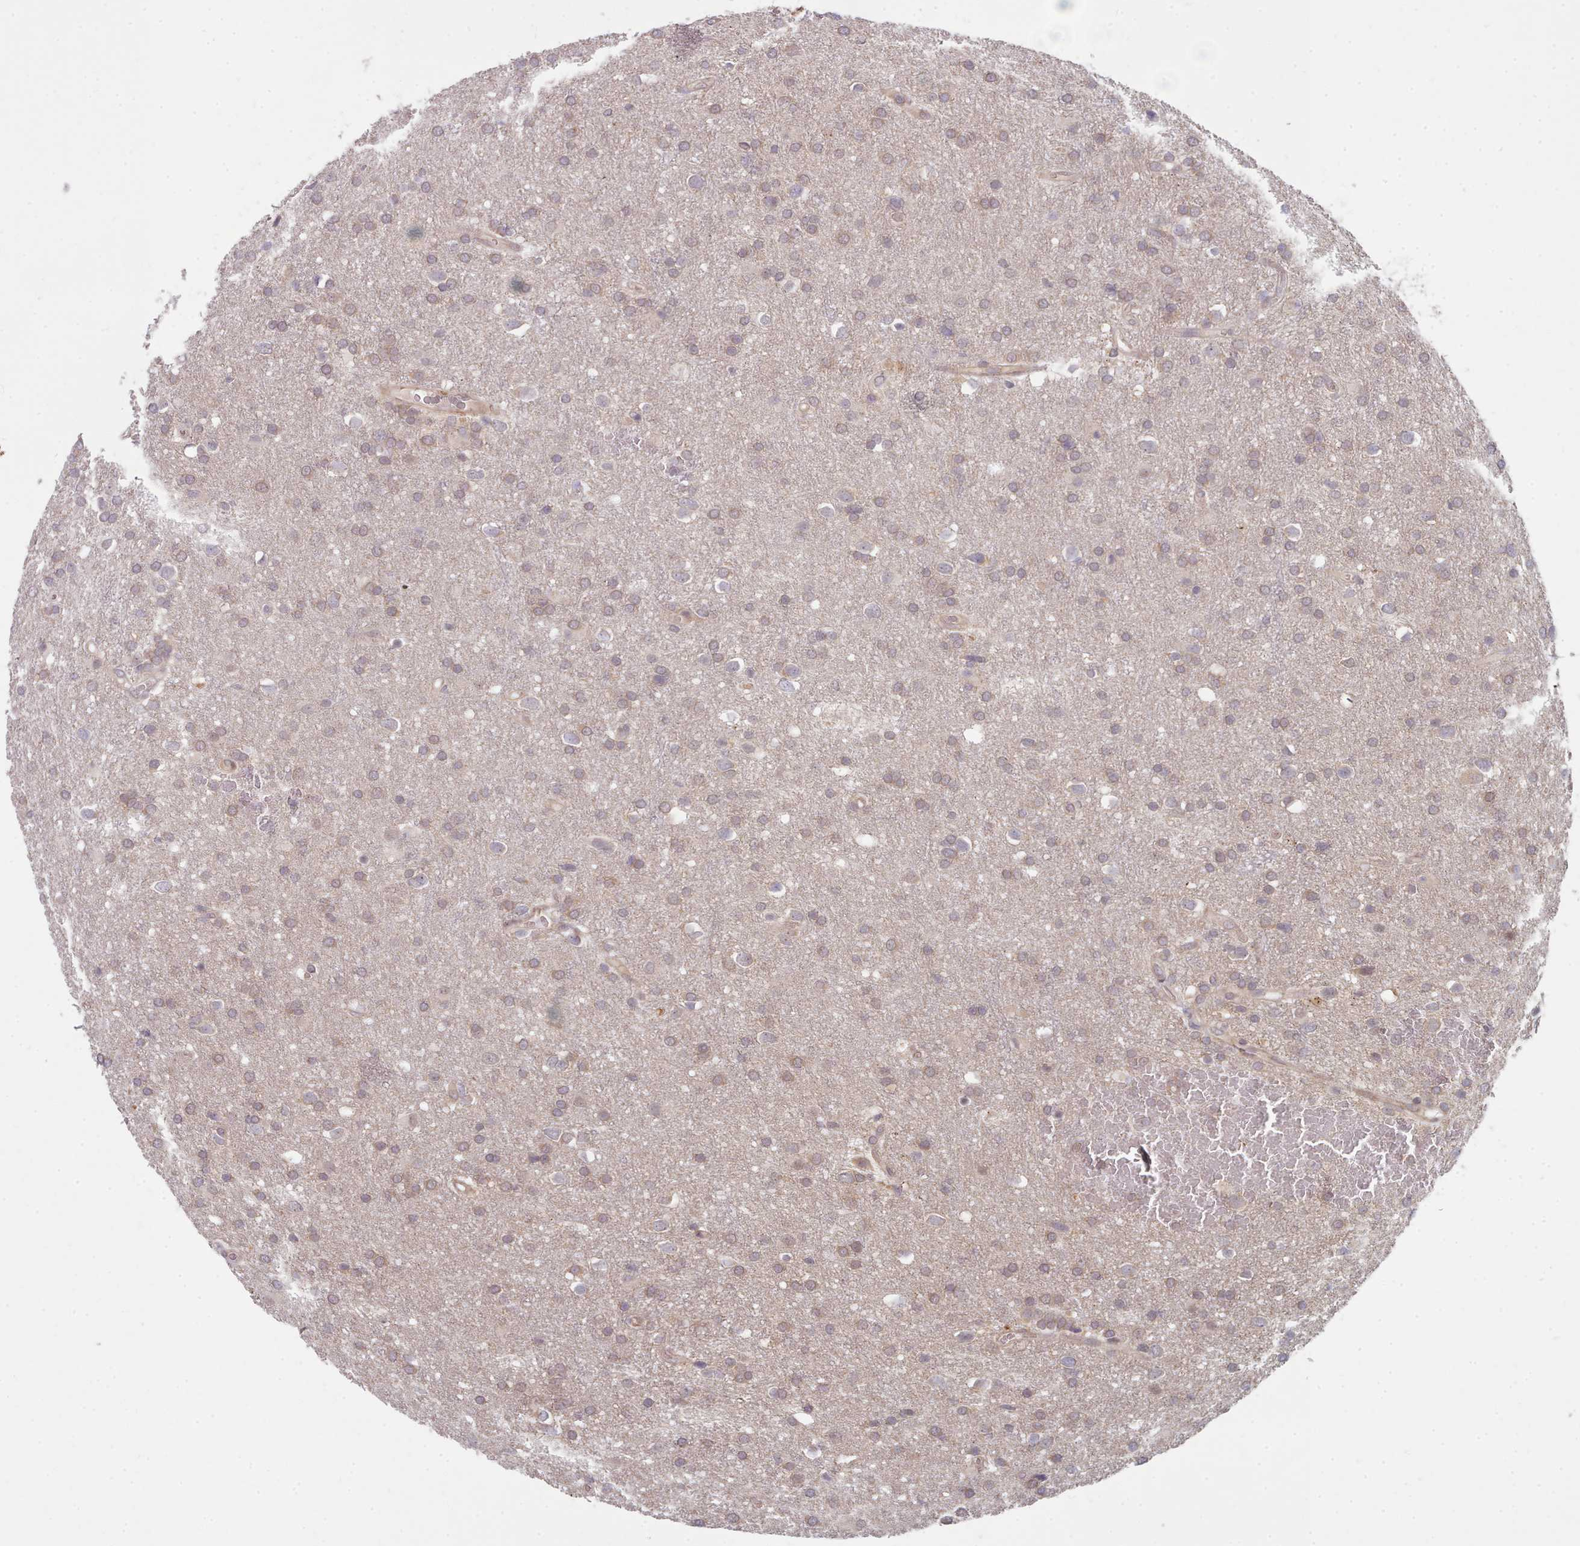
{"staining": {"intensity": "weak", "quantity": ">75%", "location": "cytoplasmic/membranous"}, "tissue": "glioma", "cell_type": "Tumor cells", "image_type": "cancer", "snomed": [{"axis": "morphology", "description": "Glioma, malignant, Low grade"}, {"axis": "topography", "description": "Brain"}], "caption": "An immunohistochemistry (IHC) histopathology image of tumor tissue is shown. Protein staining in brown shows weak cytoplasmic/membranous positivity in glioma within tumor cells. Nuclei are stained in blue.", "gene": "TRIM26", "patient": {"sex": "female", "age": 32}}